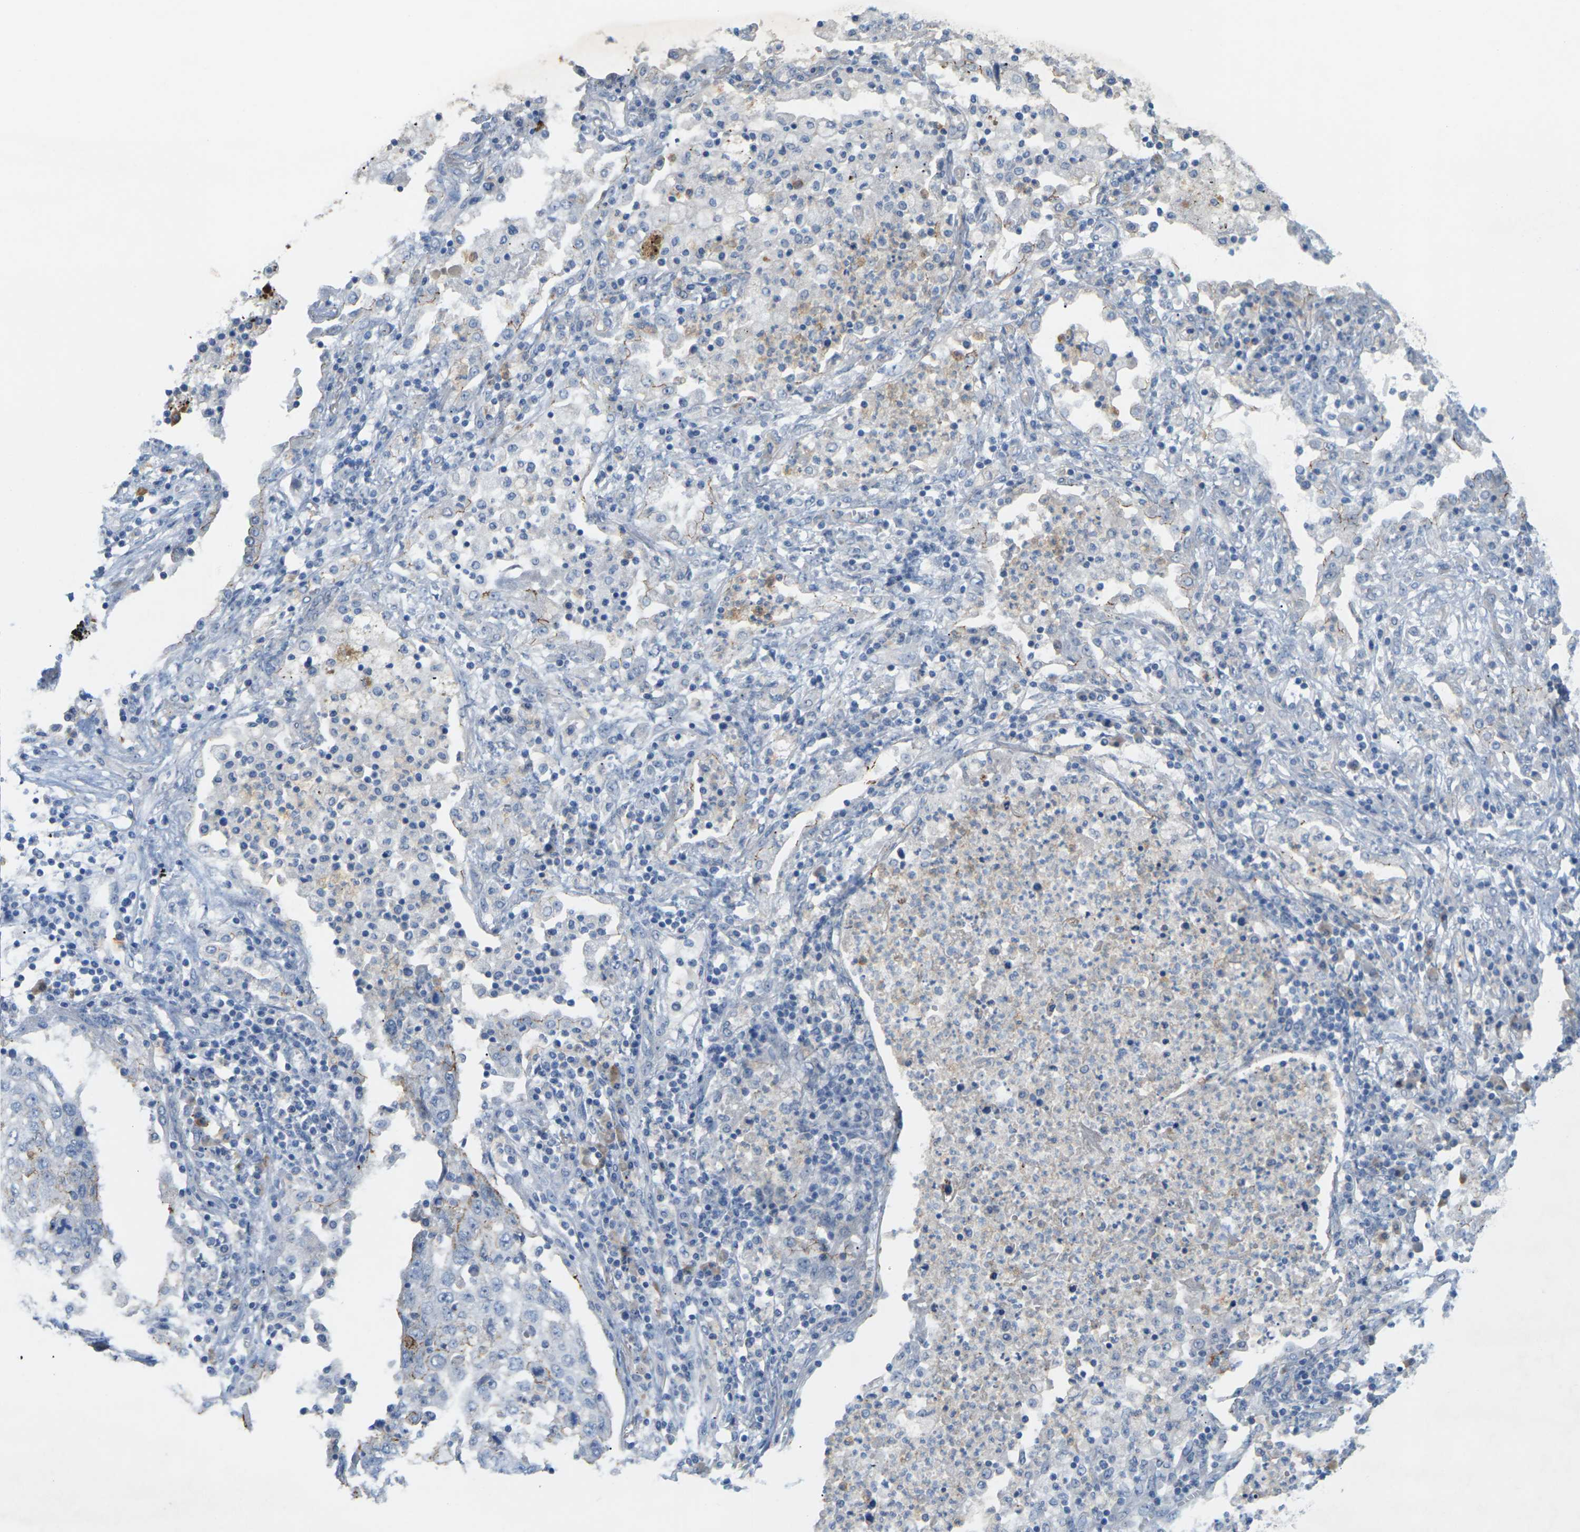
{"staining": {"intensity": "moderate", "quantity": "<25%", "location": "cytoplasmic/membranous"}, "tissue": "lung cancer", "cell_type": "Tumor cells", "image_type": "cancer", "snomed": [{"axis": "morphology", "description": "Squamous cell carcinoma, NOS"}, {"axis": "topography", "description": "Lung"}], "caption": "This is a histology image of immunohistochemistry staining of lung squamous cell carcinoma, which shows moderate staining in the cytoplasmic/membranous of tumor cells.", "gene": "CLDN3", "patient": {"sex": "female", "age": 63}}